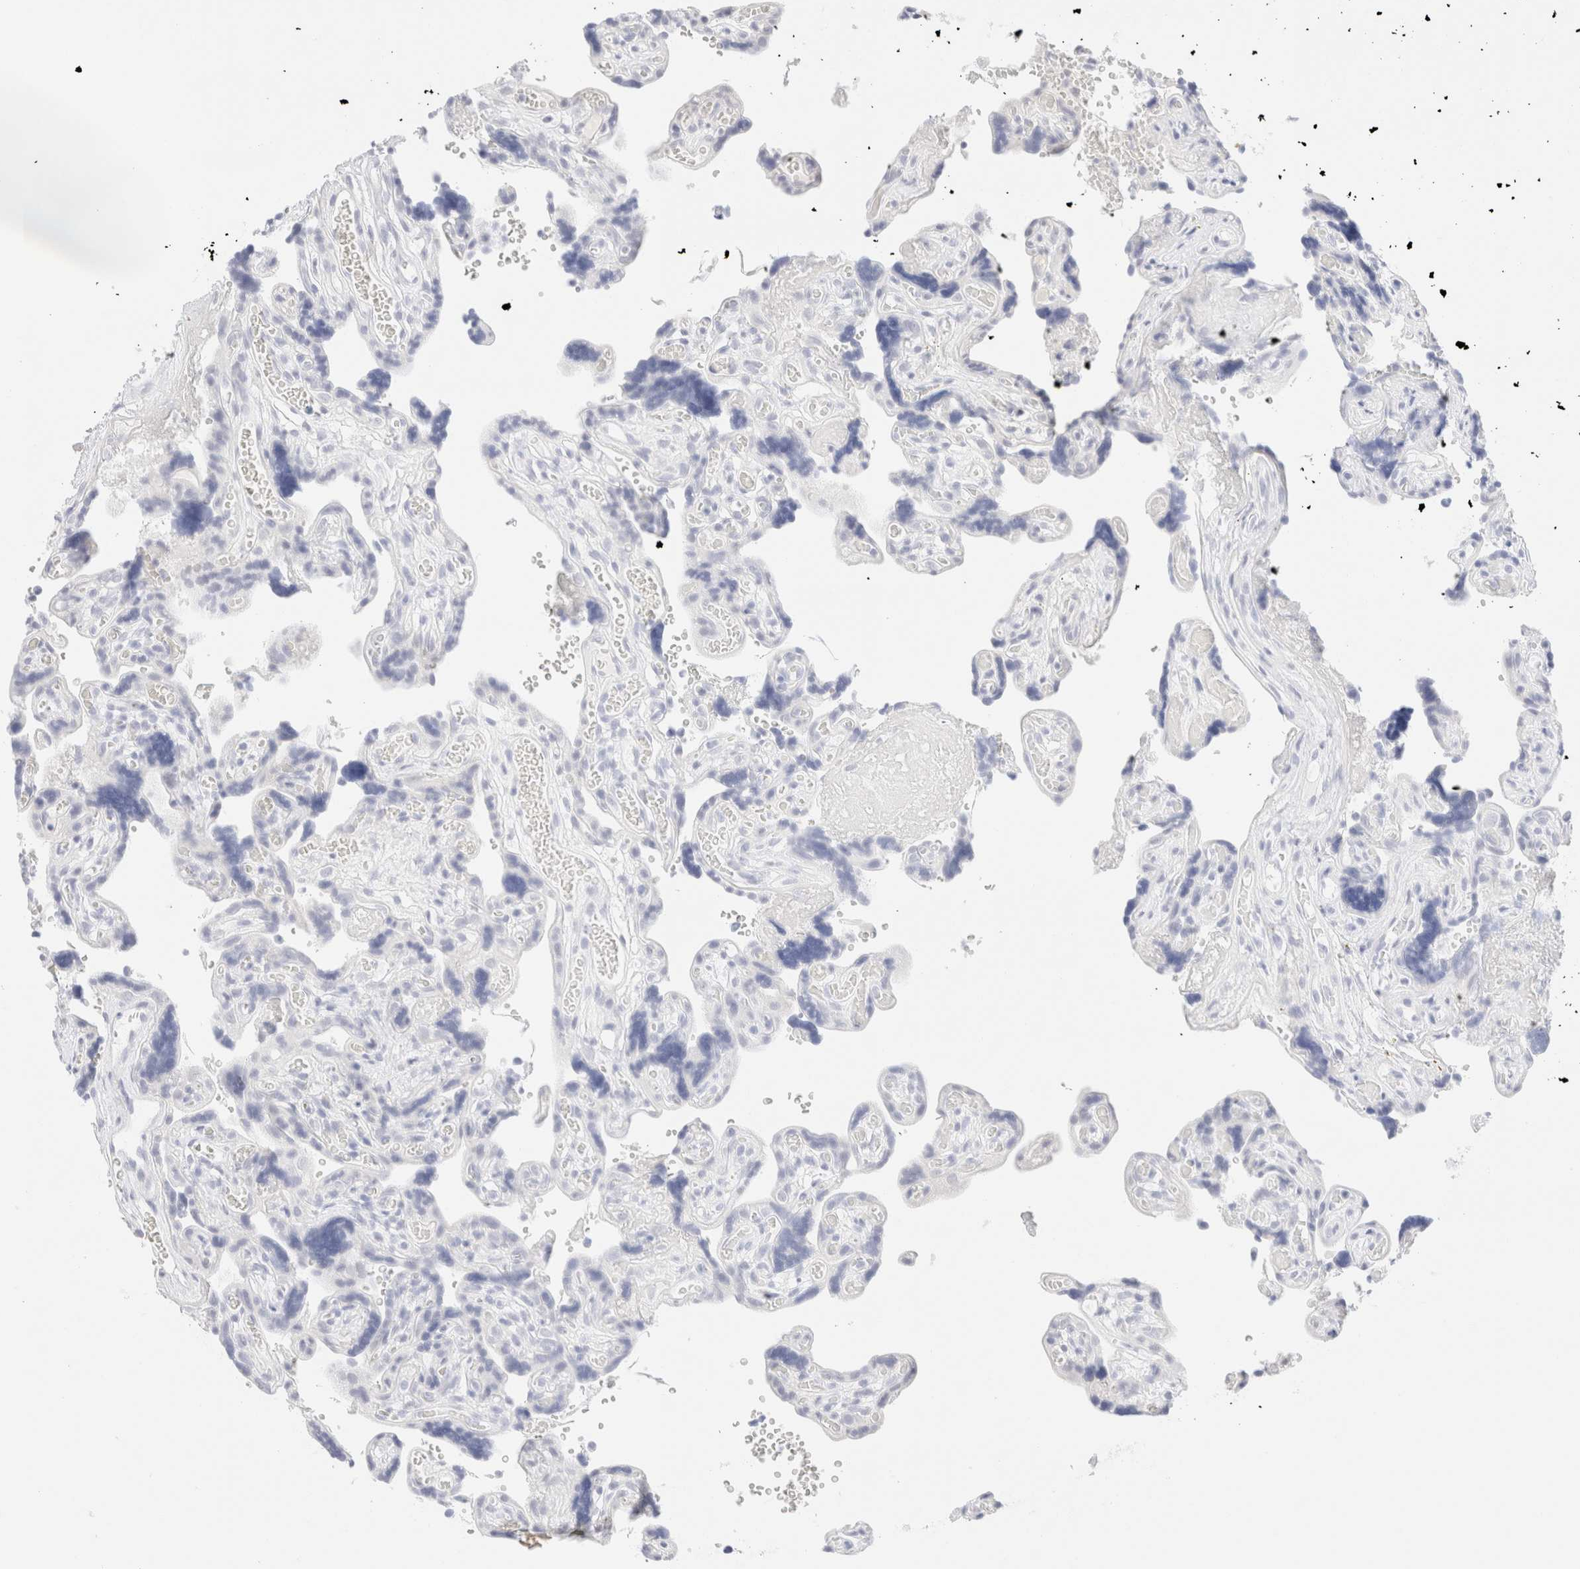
{"staining": {"intensity": "negative", "quantity": "none", "location": "none"}, "tissue": "placenta", "cell_type": "Trophoblastic cells", "image_type": "normal", "snomed": [{"axis": "morphology", "description": "Normal tissue, NOS"}, {"axis": "topography", "description": "Placenta"}], "caption": "This is an immunohistochemistry image of normal placenta. There is no staining in trophoblastic cells.", "gene": "KRT15", "patient": {"sex": "female", "age": 30}}